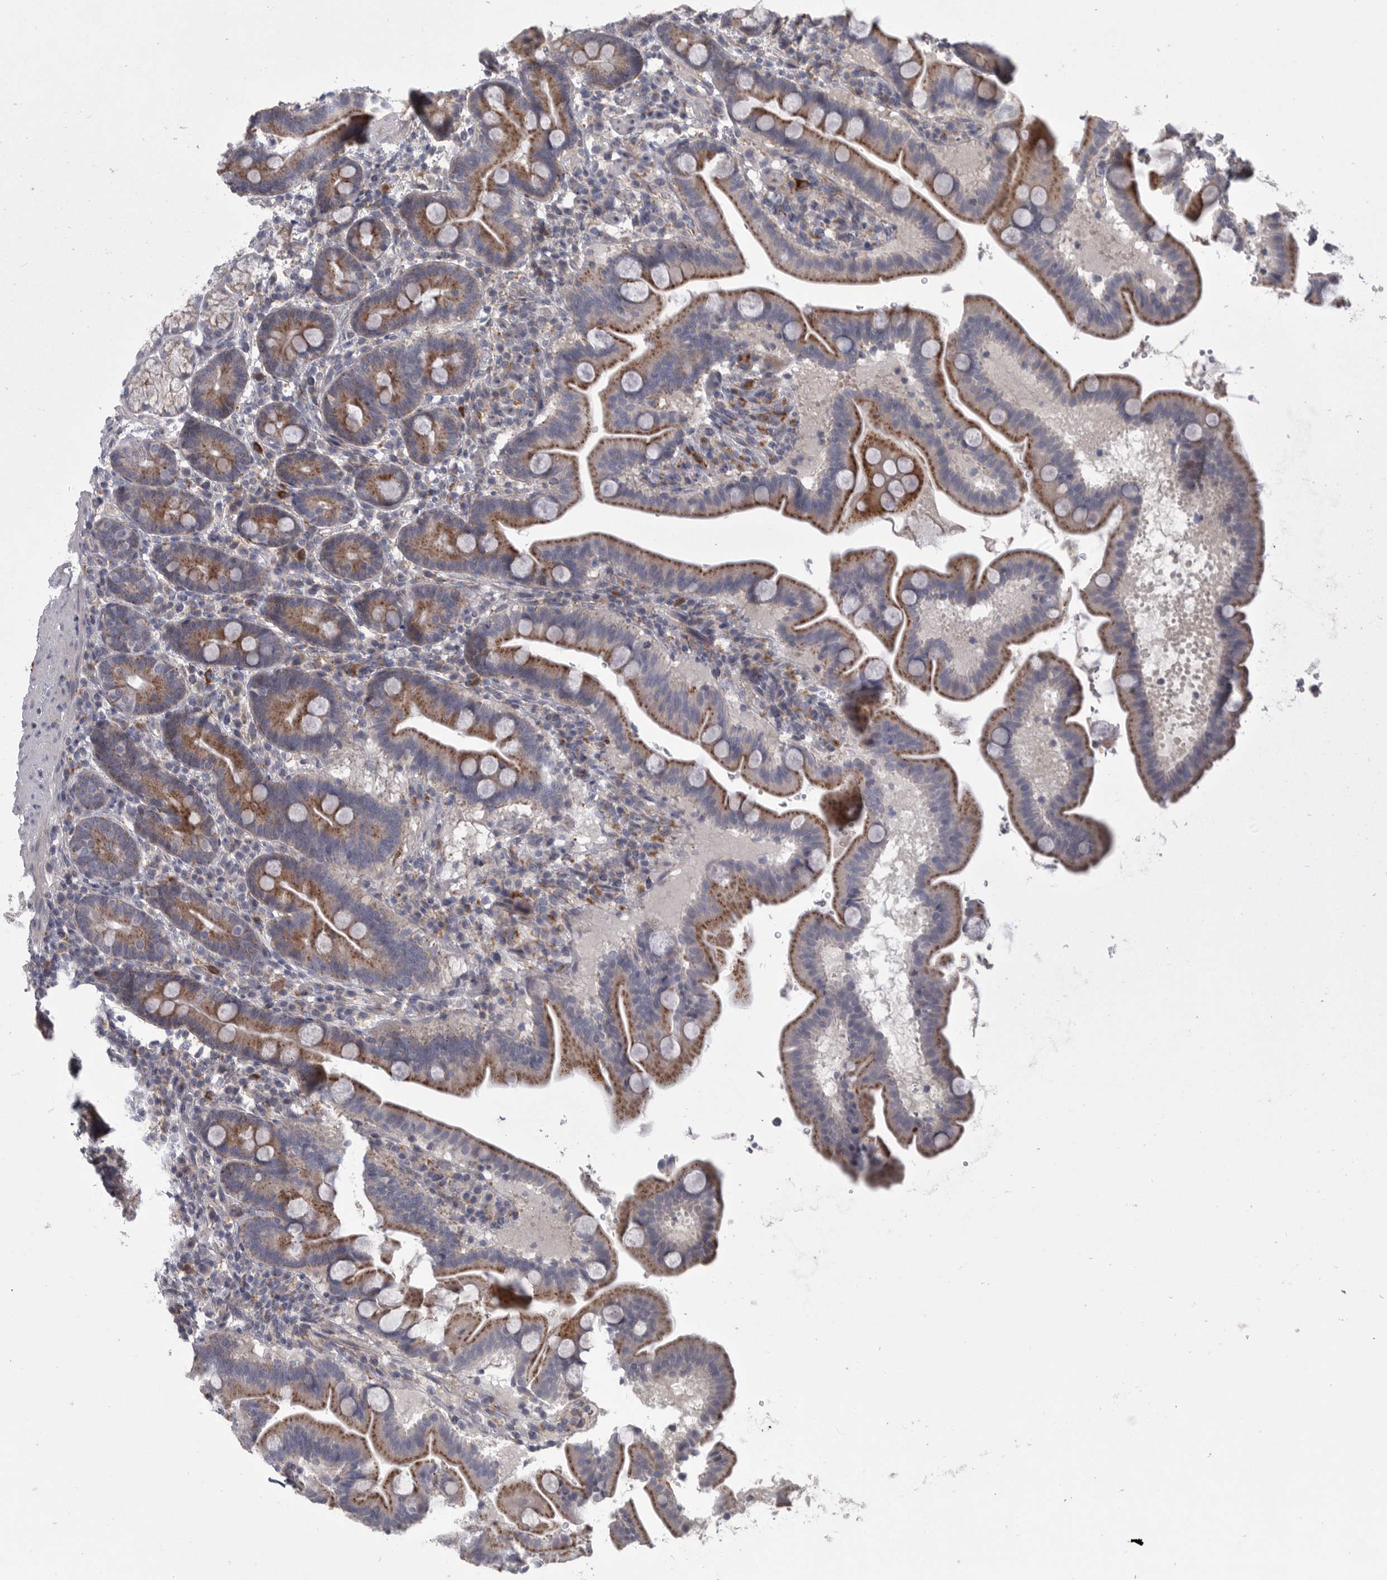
{"staining": {"intensity": "moderate", "quantity": "25%-75%", "location": "cytoplasmic/membranous"}, "tissue": "duodenum", "cell_type": "Glandular cells", "image_type": "normal", "snomed": [{"axis": "morphology", "description": "Normal tissue, NOS"}, {"axis": "topography", "description": "Duodenum"}], "caption": "This histopathology image exhibits benign duodenum stained with IHC to label a protein in brown. The cytoplasmic/membranous of glandular cells show moderate positivity for the protein. Nuclei are counter-stained blue.", "gene": "LAMTOR3", "patient": {"sex": "male", "age": 54}}